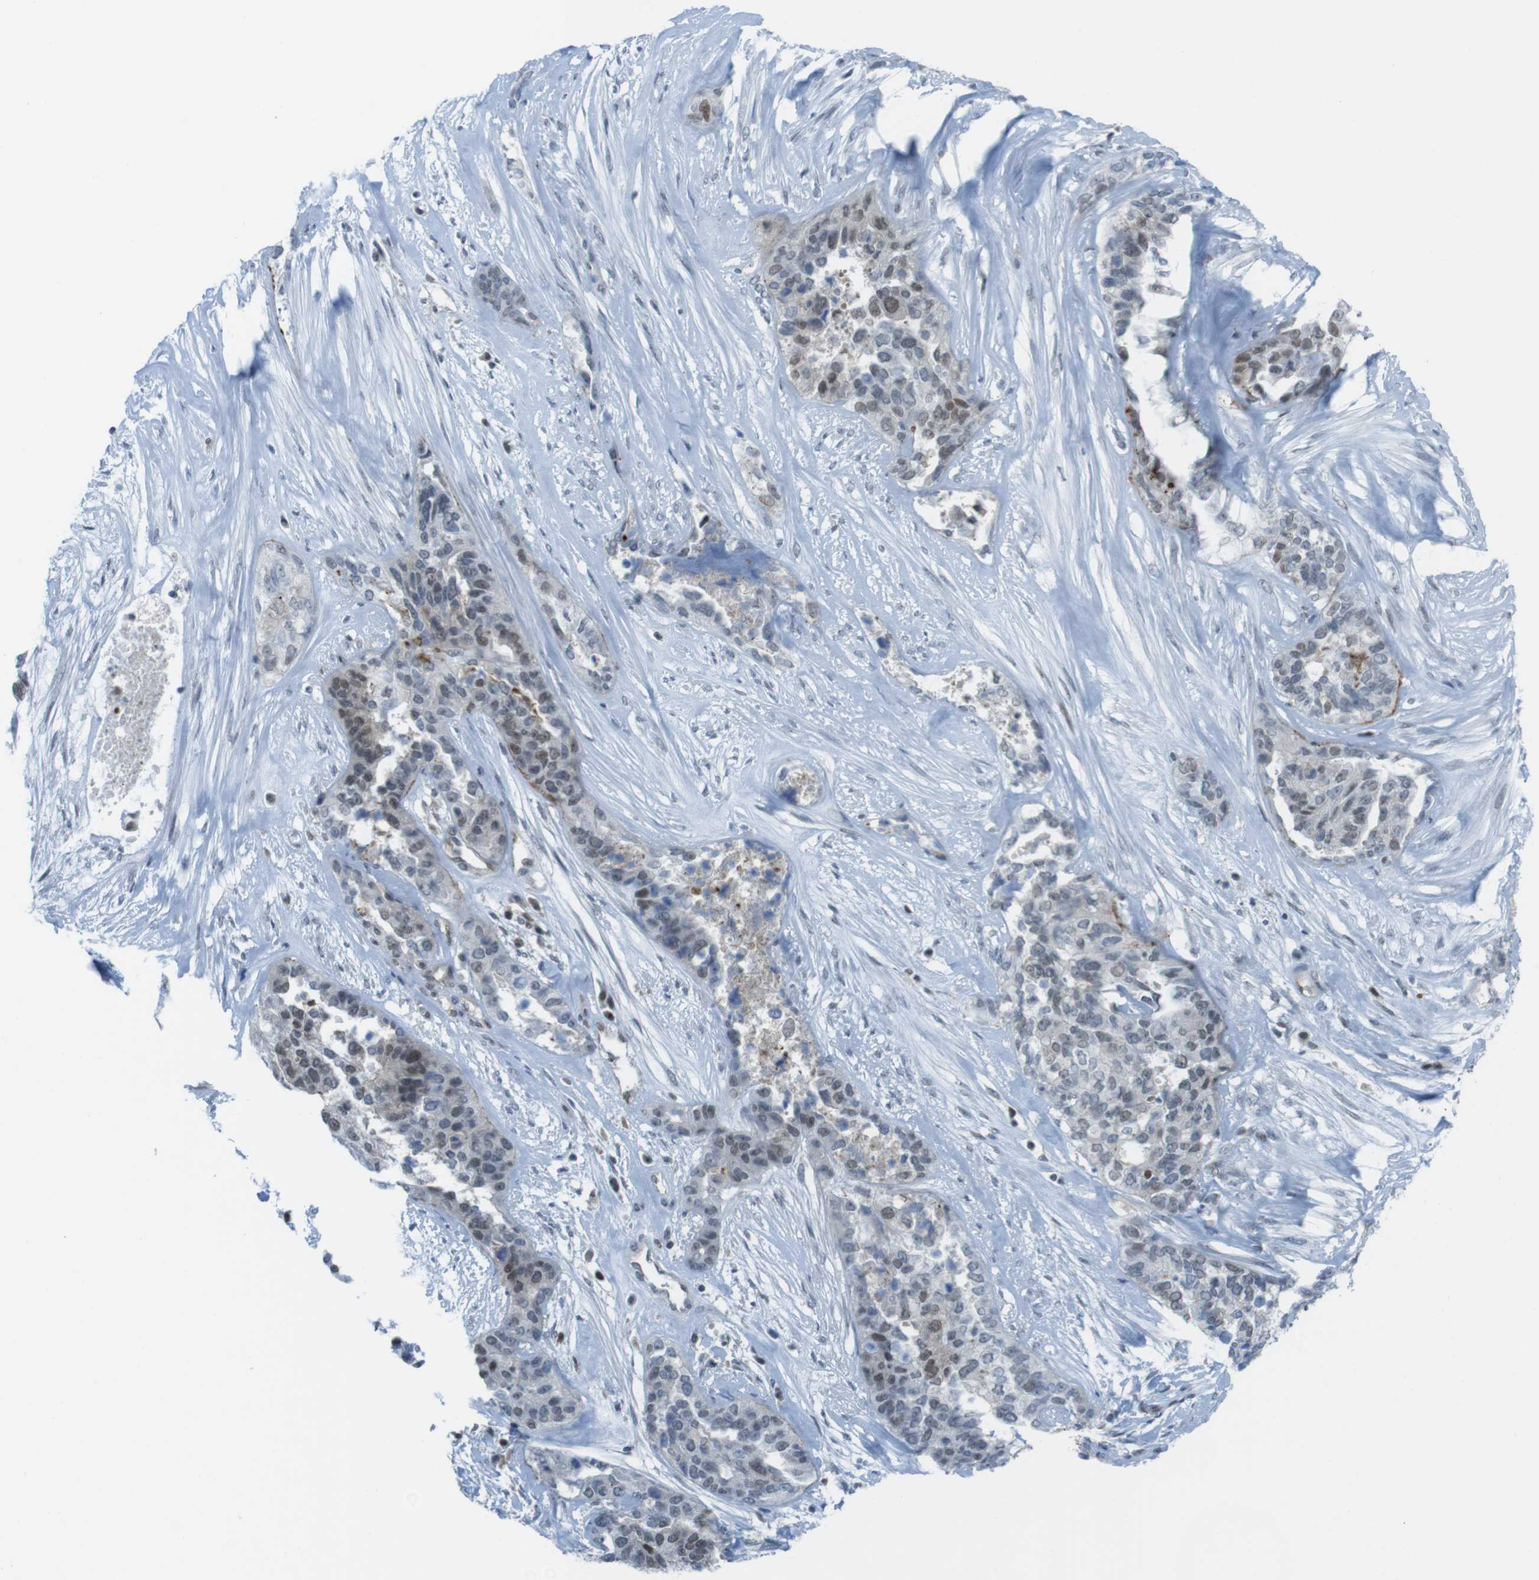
{"staining": {"intensity": "moderate", "quantity": "25%-75%", "location": "nuclear"}, "tissue": "ovarian cancer", "cell_type": "Tumor cells", "image_type": "cancer", "snomed": [{"axis": "morphology", "description": "Cystadenocarcinoma, serous, NOS"}, {"axis": "topography", "description": "Ovary"}], "caption": "IHC (DAB) staining of human ovarian cancer (serous cystadenocarcinoma) shows moderate nuclear protein expression in approximately 25%-75% of tumor cells. (DAB = brown stain, brightfield microscopy at high magnification).", "gene": "UBB", "patient": {"sex": "female", "age": 44}}